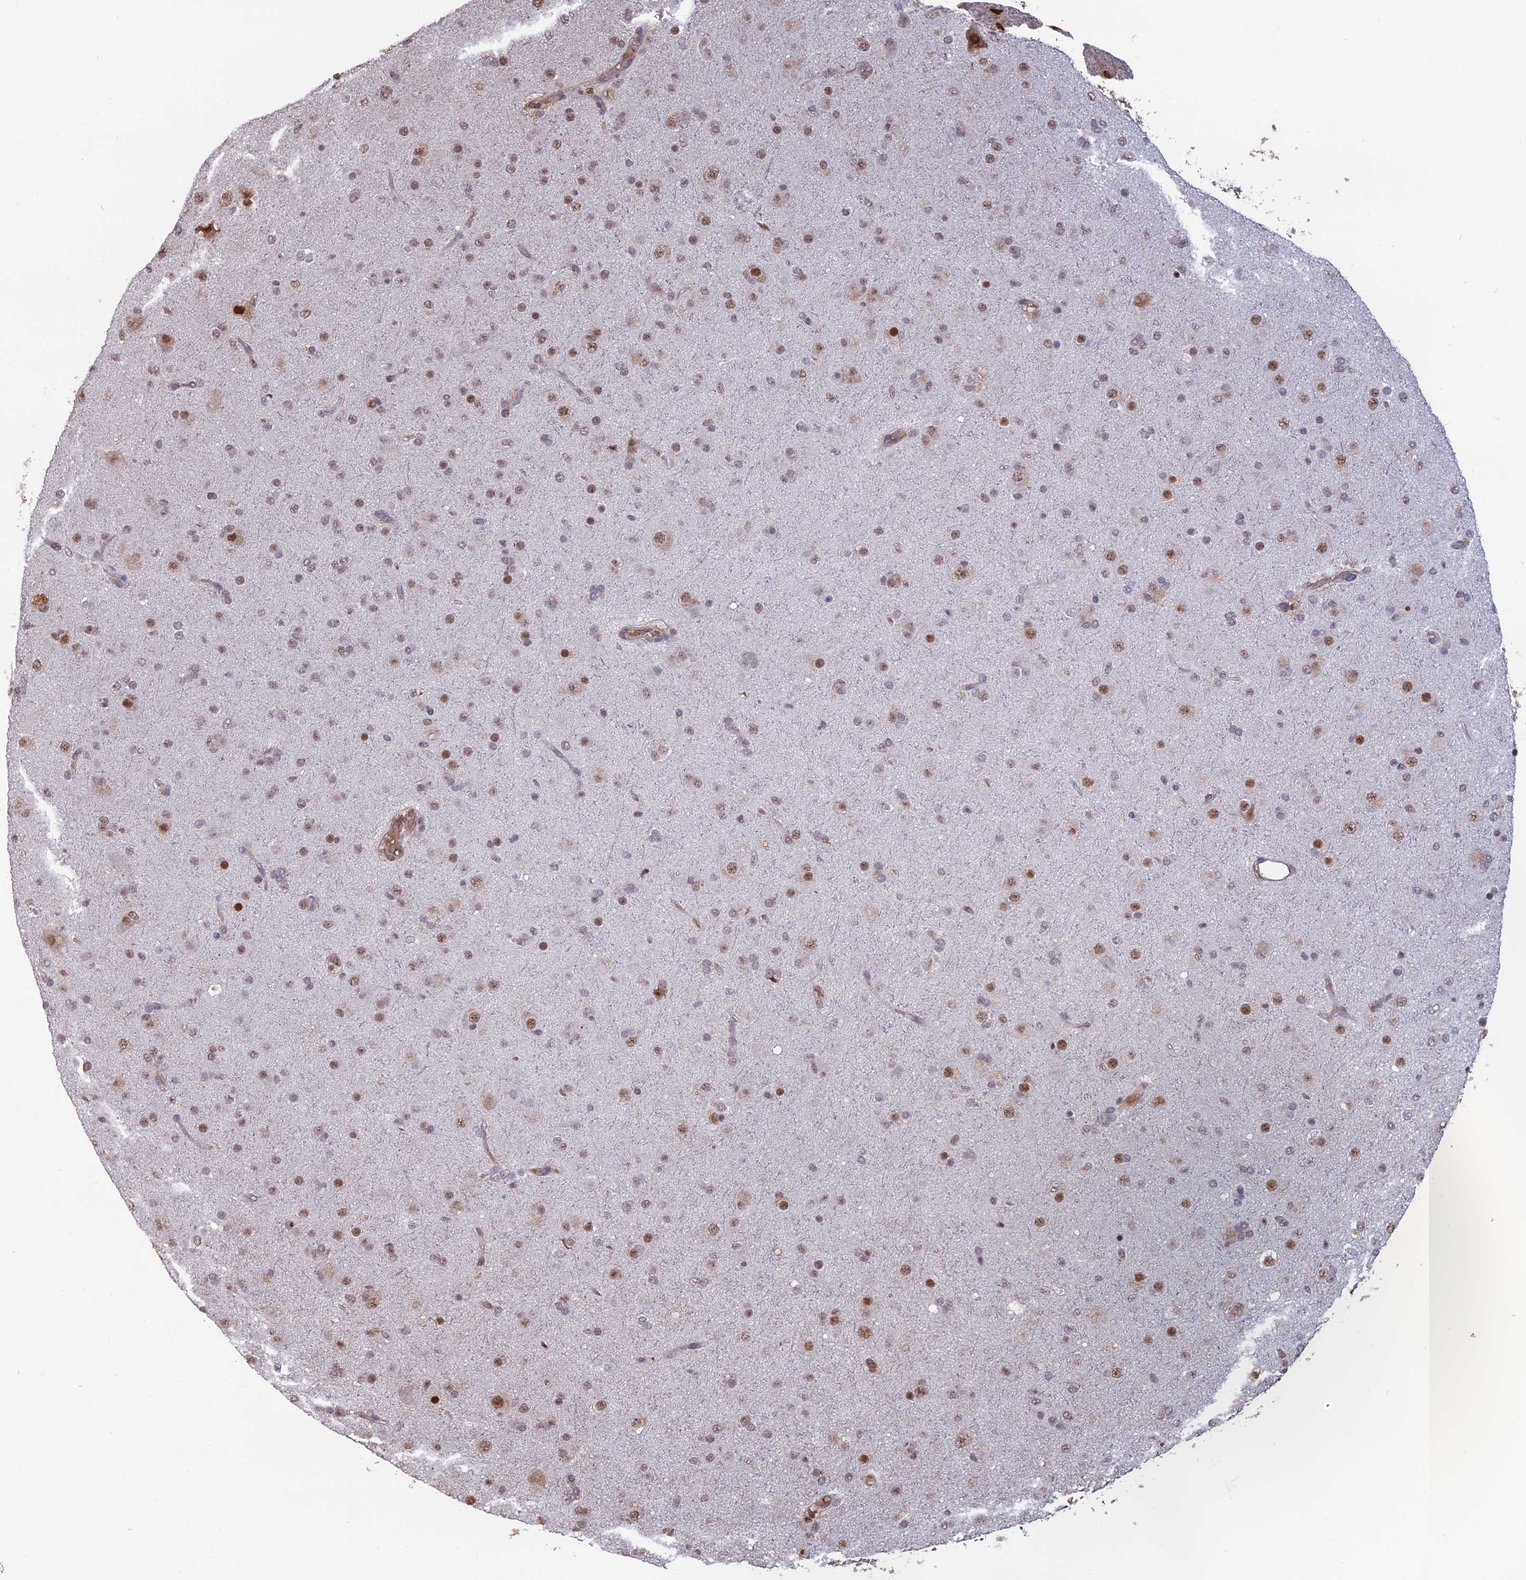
{"staining": {"intensity": "moderate", "quantity": ">75%", "location": "nuclear"}, "tissue": "glioma", "cell_type": "Tumor cells", "image_type": "cancer", "snomed": [{"axis": "morphology", "description": "Glioma, malignant, Low grade"}, {"axis": "topography", "description": "Brain"}], "caption": "Immunohistochemical staining of human malignant glioma (low-grade) exhibits moderate nuclear protein expression in approximately >75% of tumor cells. (DAB (3,3'-diaminobenzidine) IHC with brightfield microscopy, high magnification).", "gene": "MFAP1", "patient": {"sex": "male", "age": 65}}